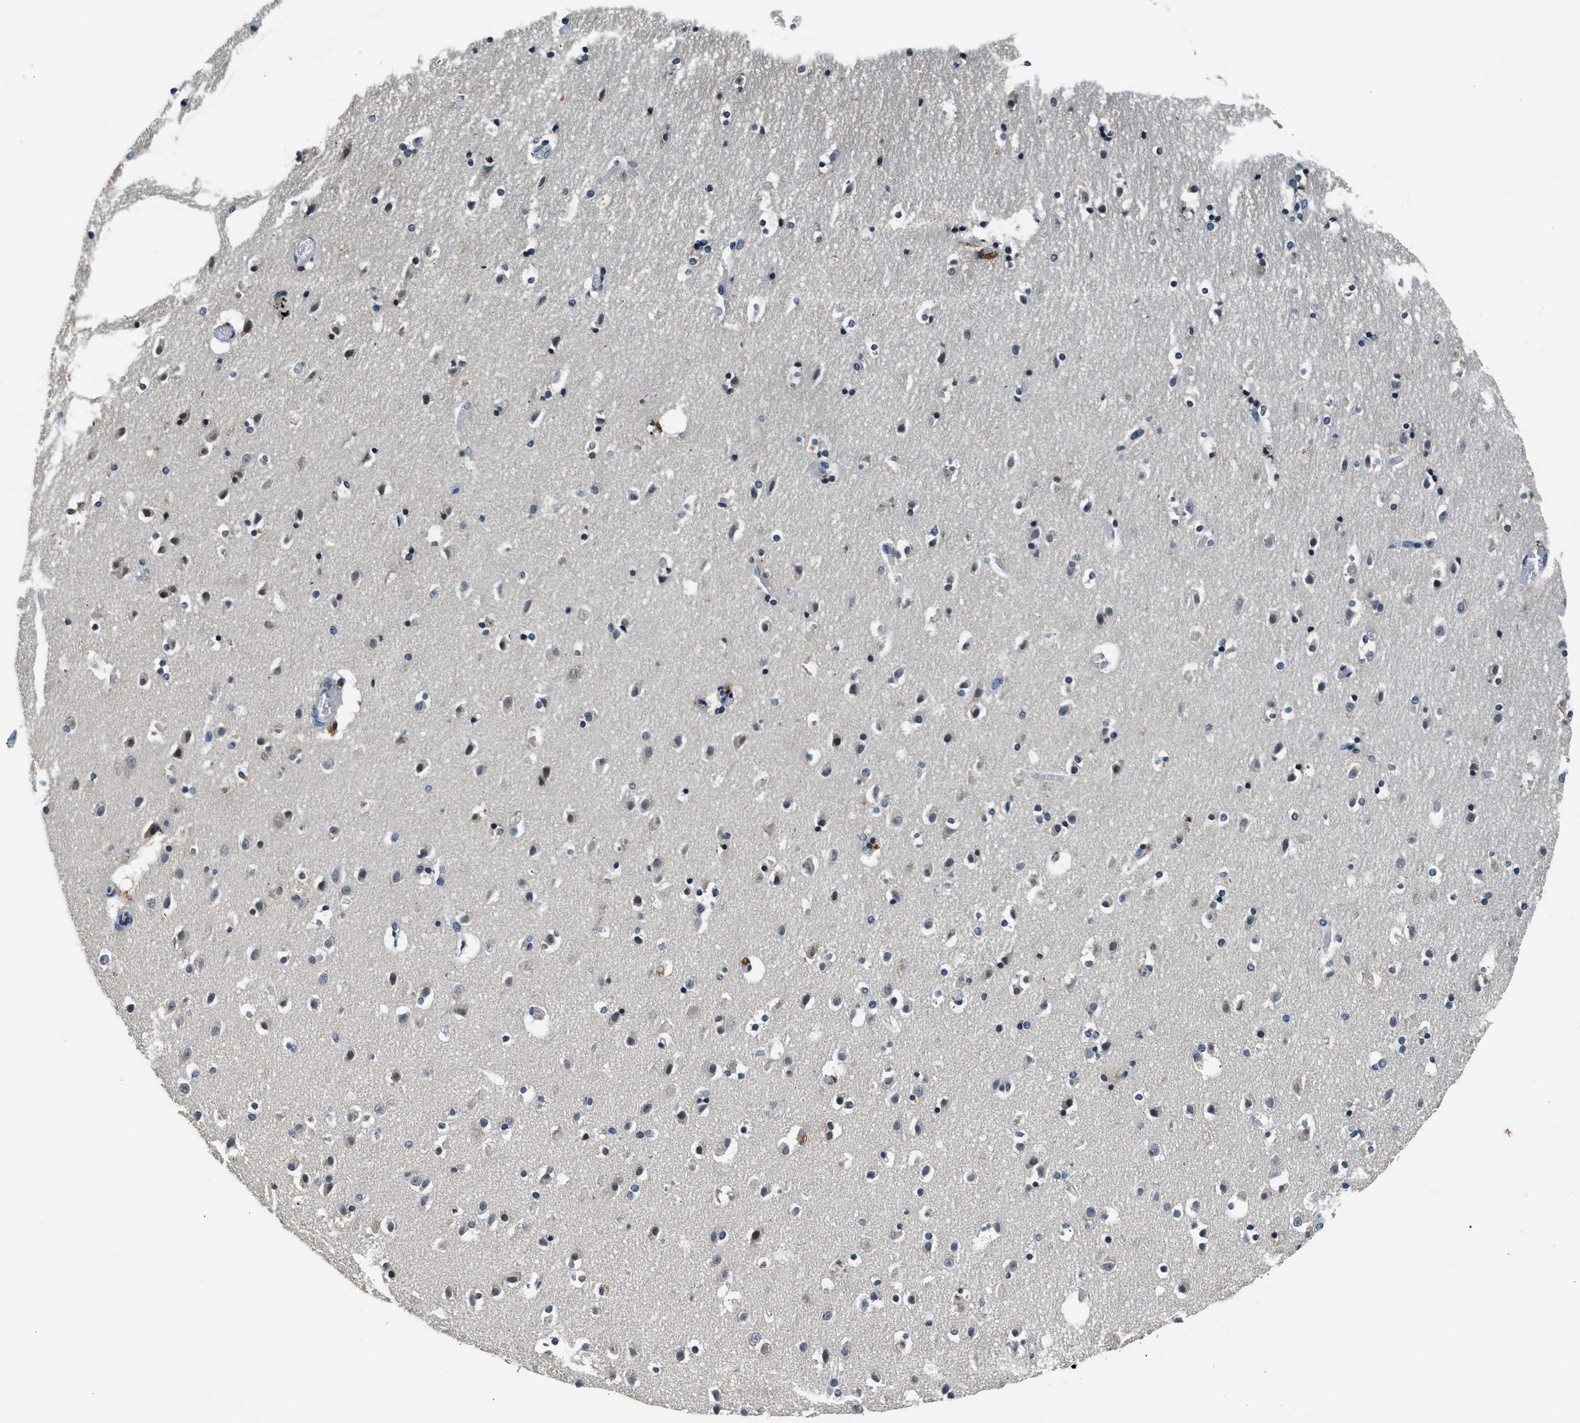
{"staining": {"intensity": "negative", "quantity": "none", "location": "none"}, "tissue": "hippocampus", "cell_type": "Glial cells", "image_type": "normal", "snomed": [{"axis": "morphology", "description": "Normal tissue, NOS"}, {"axis": "topography", "description": "Hippocampus"}], "caption": "A micrograph of hippocampus stained for a protein shows no brown staining in glial cells. (Stains: DAB (3,3'-diaminobenzidine) IHC with hematoxylin counter stain, Microscopy: brightfield microscopy at high magnification).", "gene": "NME8", "patient": {"sex": "male", "age": 45}}